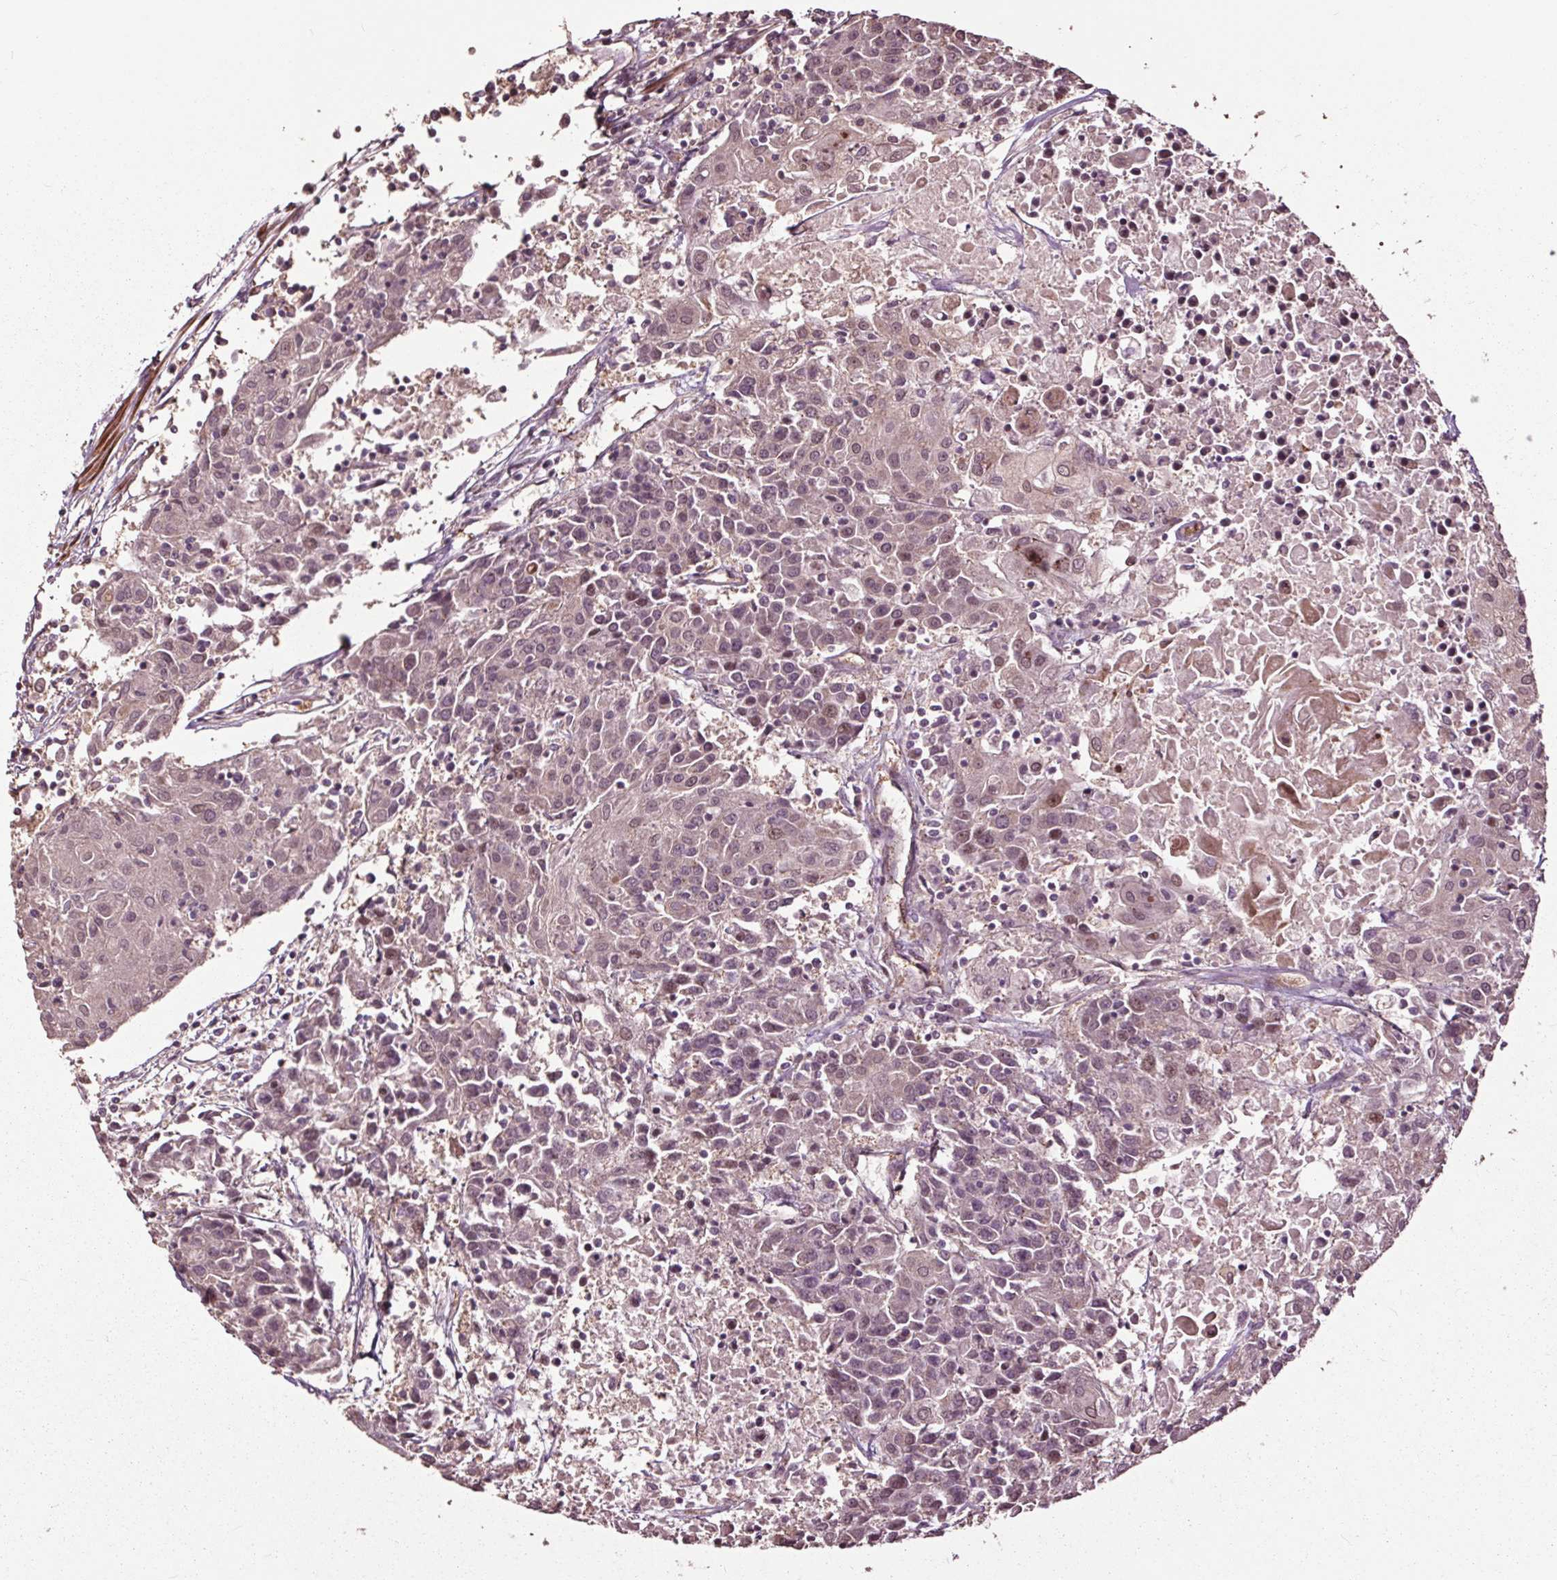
{"staining": {"intensity": "weak", "quantity": "25%-75%", "location": "nuclear"}, "tissue": "urothelial cancer", "cell_type": "Tumor cells", "image_type": "cancer", "snomed": [{"axis": "morphology", "description": "Urothelial carcinoma, High grade"}, {"axis": "topography", "description": "Urinary bladder"}], "caption": "The immunohistochemical stain labels weak nuclear staining in tumor cells of urothelial cancer tissue.", "gene": "CEP95", "patient": {"sex": "female", "age": 85}}